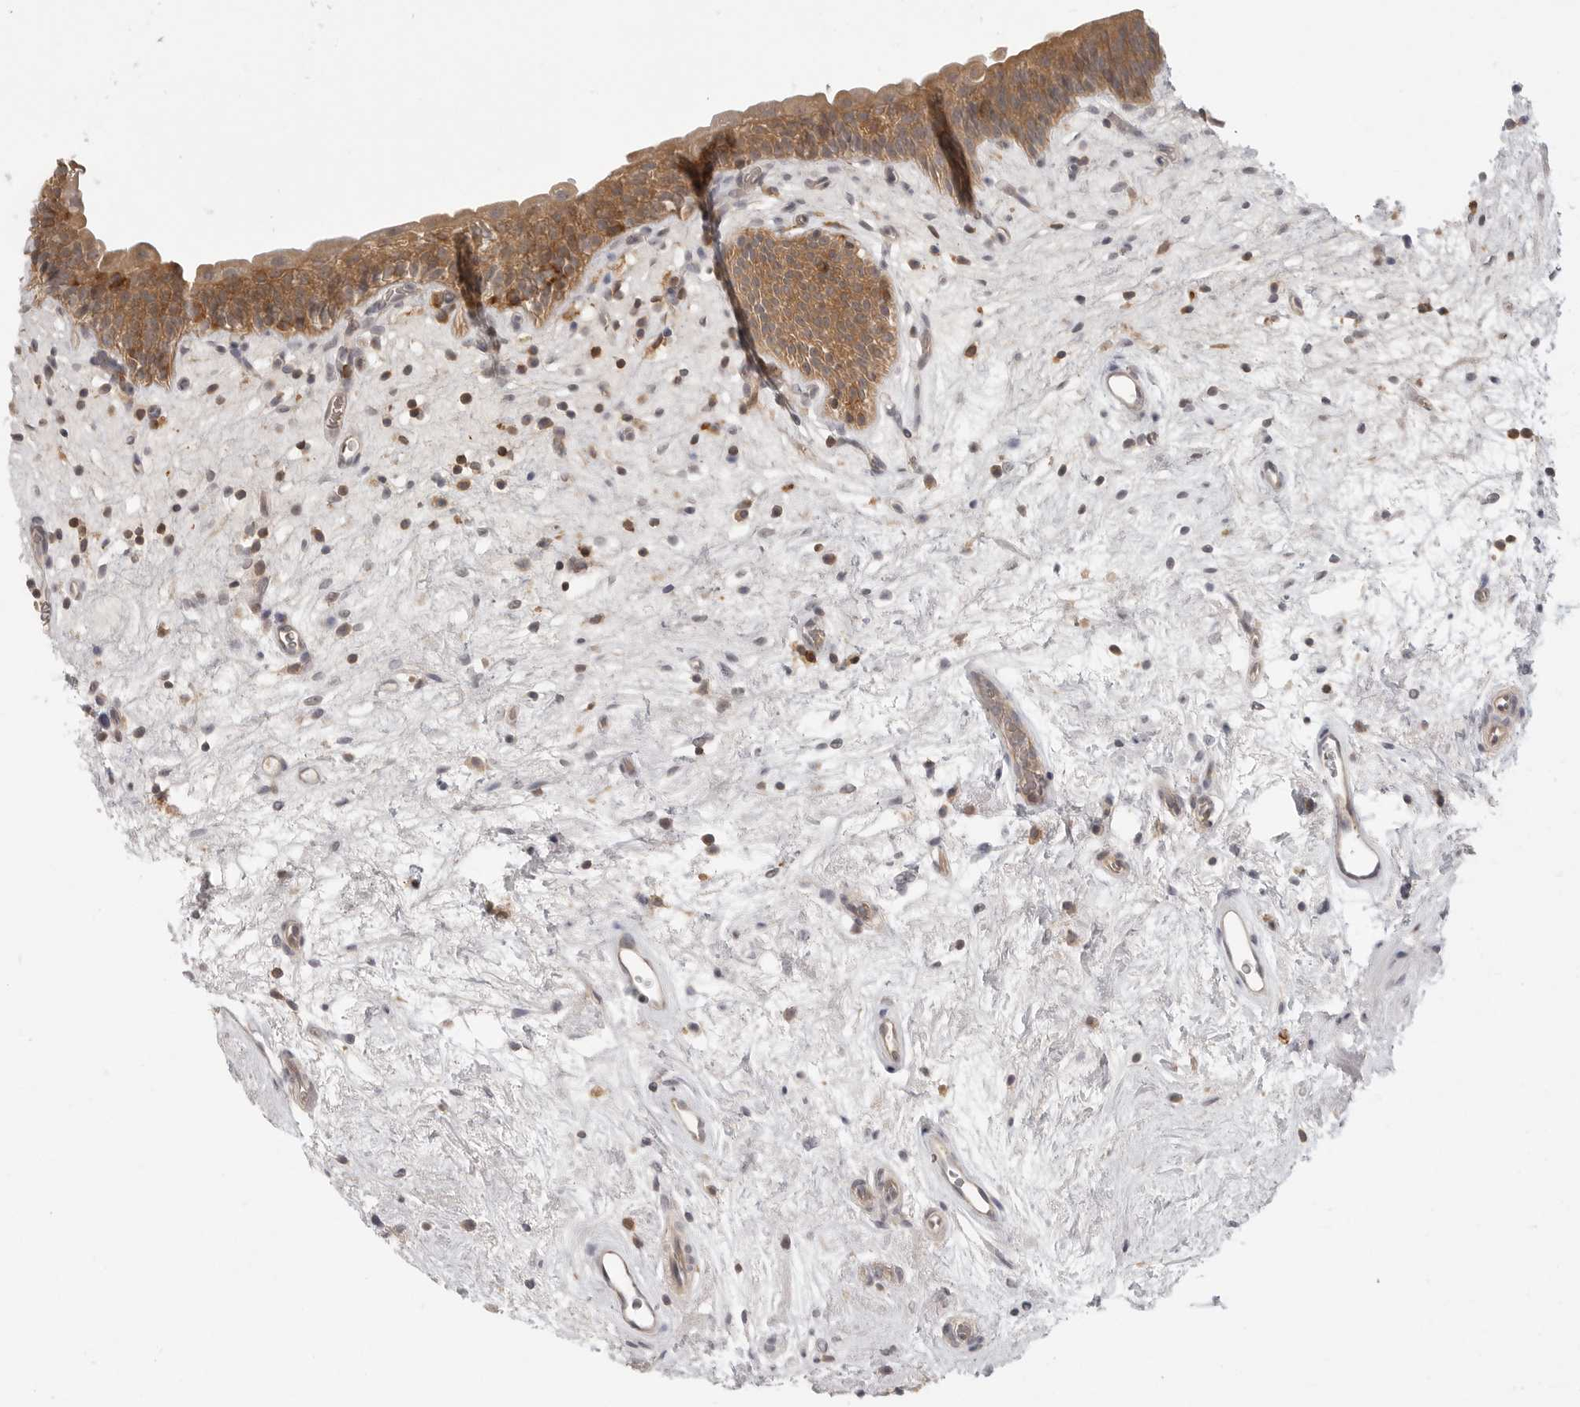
{"staining": {"intensity": "moderate", "quantity": ">75%", "location": "cytoplasmic/membranous"}, "tissue": "urinary bladder", "cell_type": "Urothelial cells", "image_type": "normal", "snomed": [{"axis": "morphology", "description": "Normal tissue, NOS"}, {"axis": "topography", "description": "Urinary bladder"}], "caption": "Immunohistochemistry (IHC) histopathology image of unremarkable human urinary bladder stained for a protein (brown), which exhibits medium levels of moderate cytoplasmic/membranous expression in about >75% of urothelial cells.", "gene": "DBNL", "patient": {"sex": "male", "age": 83}}